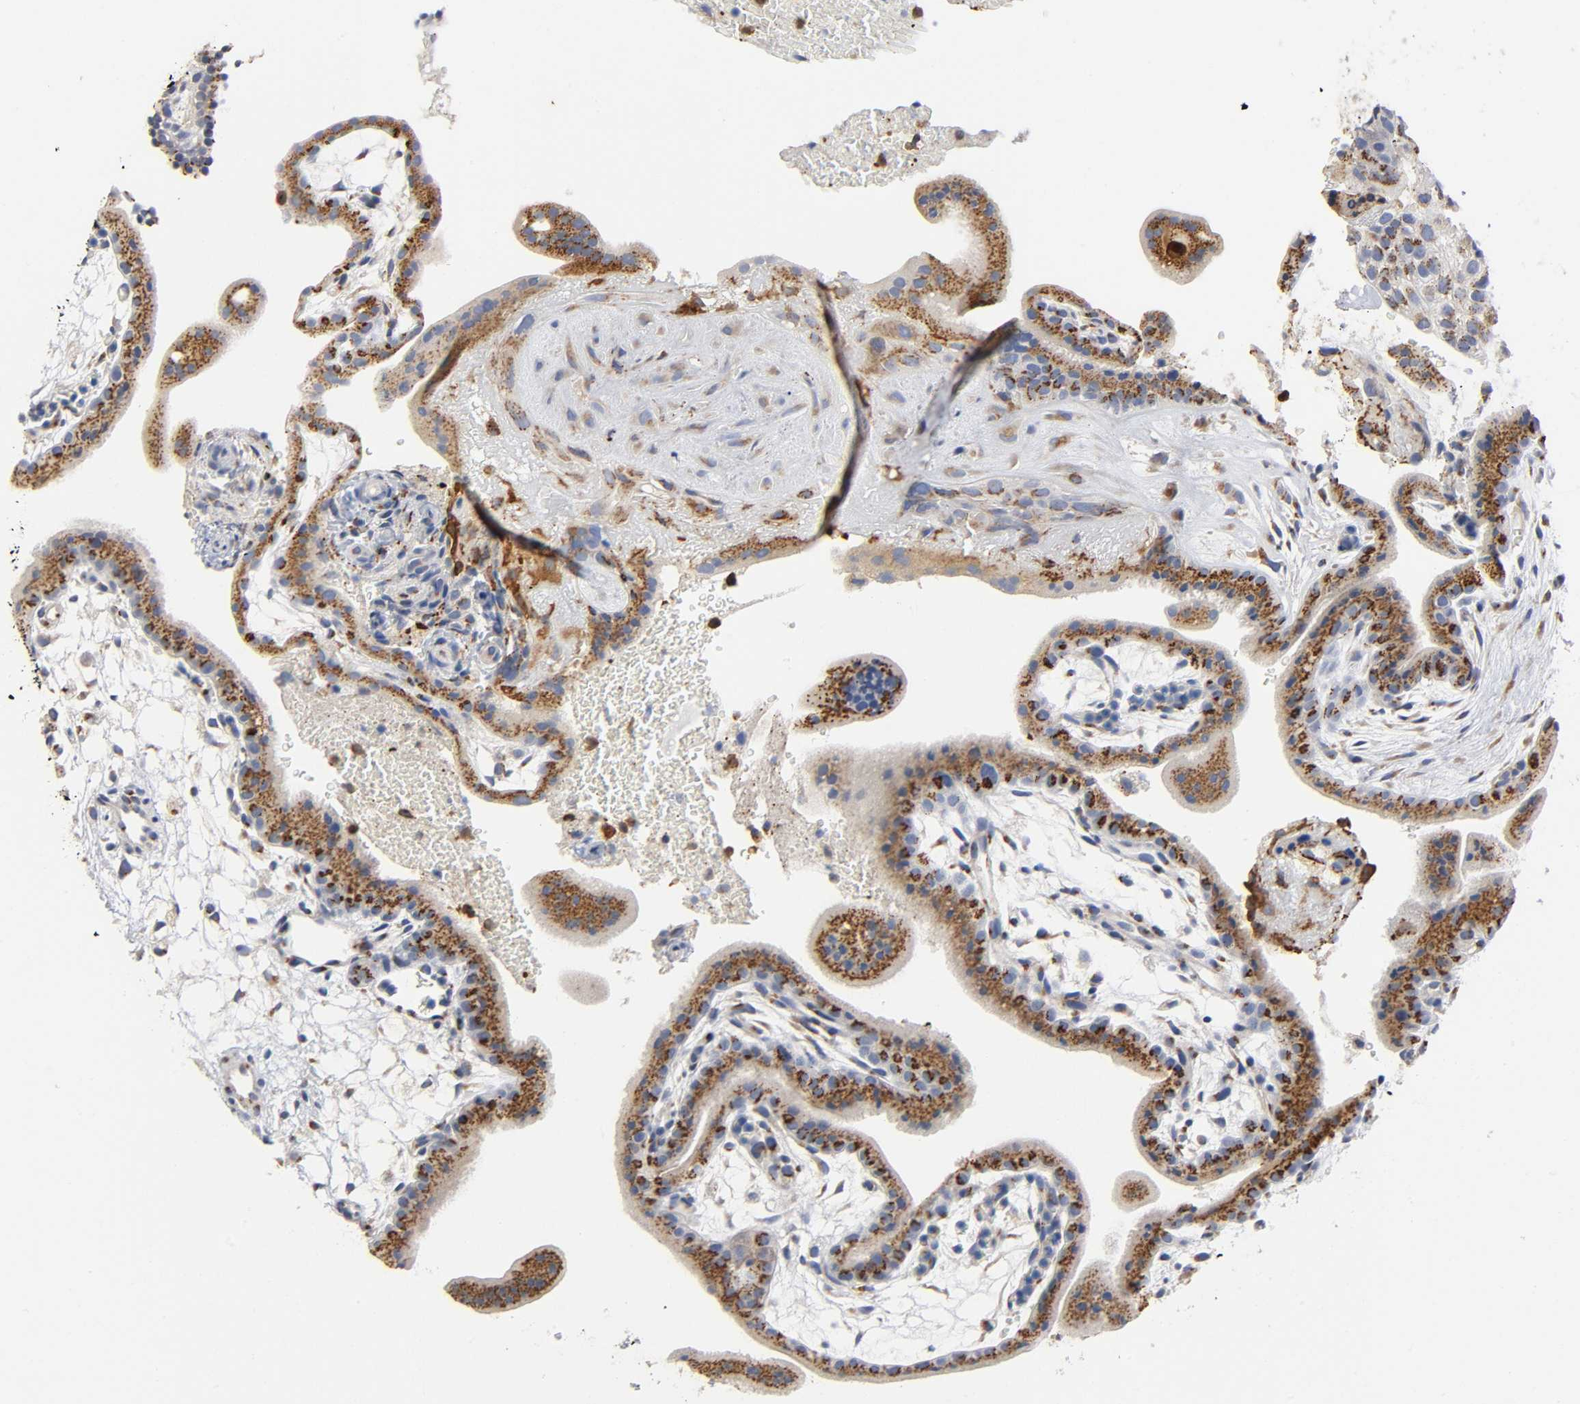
{"staining": {"intensity": "strong", "quantity": ">75%", "location": "cytoplasmic/membranous"}, "tissue": "placenta", "cell_type": "Trophoblastic cells", "image_type": "normal", "snomed": [{"axis": "morphology", "description": "Normal tissue, NOS"}, {"axis": "topography", "description": "Placenta"}], "caption": "IHC of benign placenta reveals high levels of strong cytoplasmic/membranous staining in approximately >75% of trophoblastic cells. (DAB (3,3'-diaminobenzidine) IHC, brown staining for protein, blue staining for nuclei).", "gene": "CAPN10", "patient": {"sex": "female", "age": 19}}